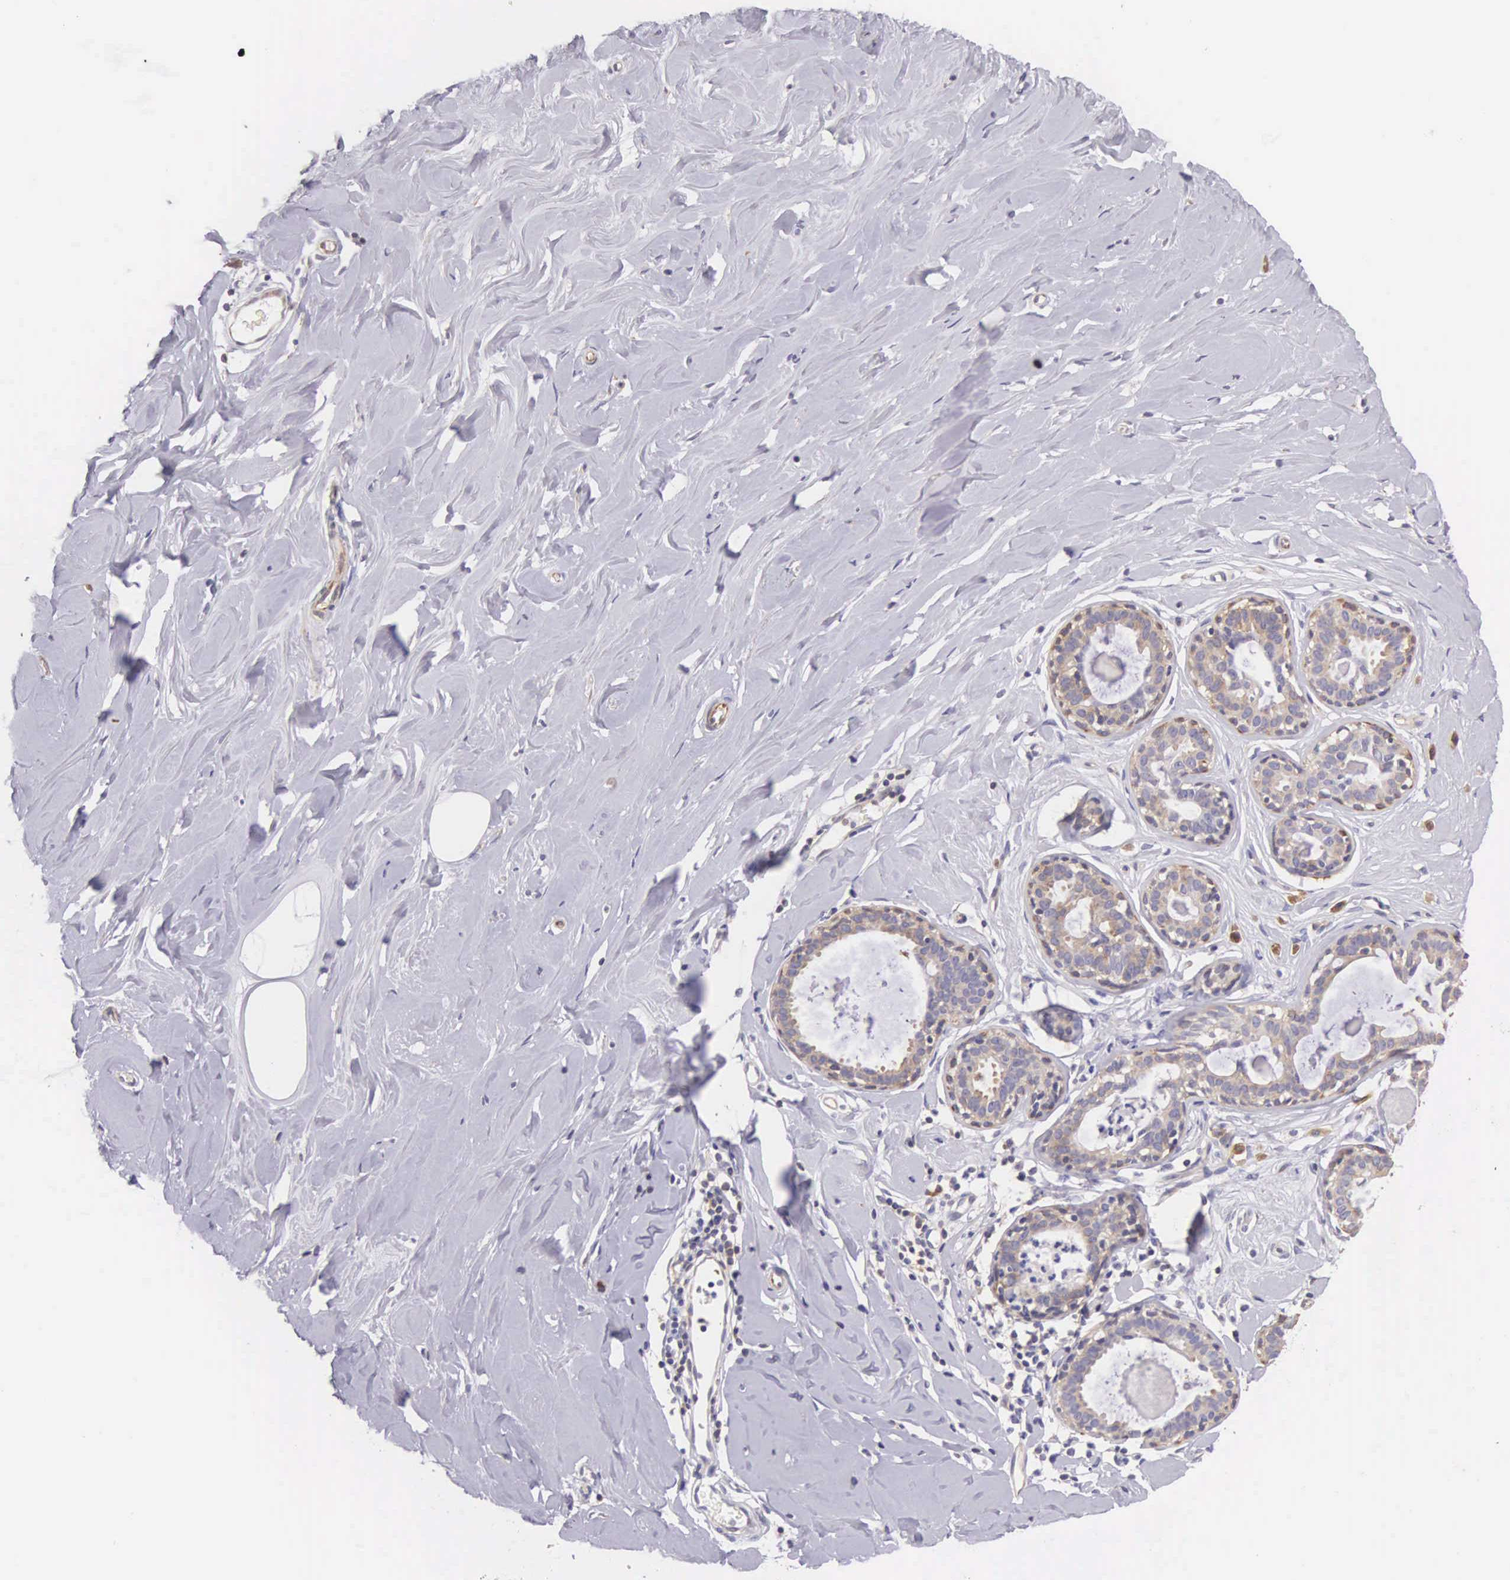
{"staining": {"intensity": "negative", "quantity": "none", "location": "none"}, "tissue": "breast", "cell_type": "Adipocytes", "image_type": "normal", "snomed": [{"axis": "morphology", "description": "Normal tissue, NOS"}, {"axis": "topography", "description": "Breast"}], "caption": "High power microscopy micrograph of an immunohistochemistry image of normal breast, revealing no significant staining in adipocytes. The staining was performed using DAB to visualize the protein expression in brown, while the nuclei were stained in blue with hematoxylin (Magnification: 20x).", "gene": "OSBPL3", "patient": {"sex": "female", "age": 44}}